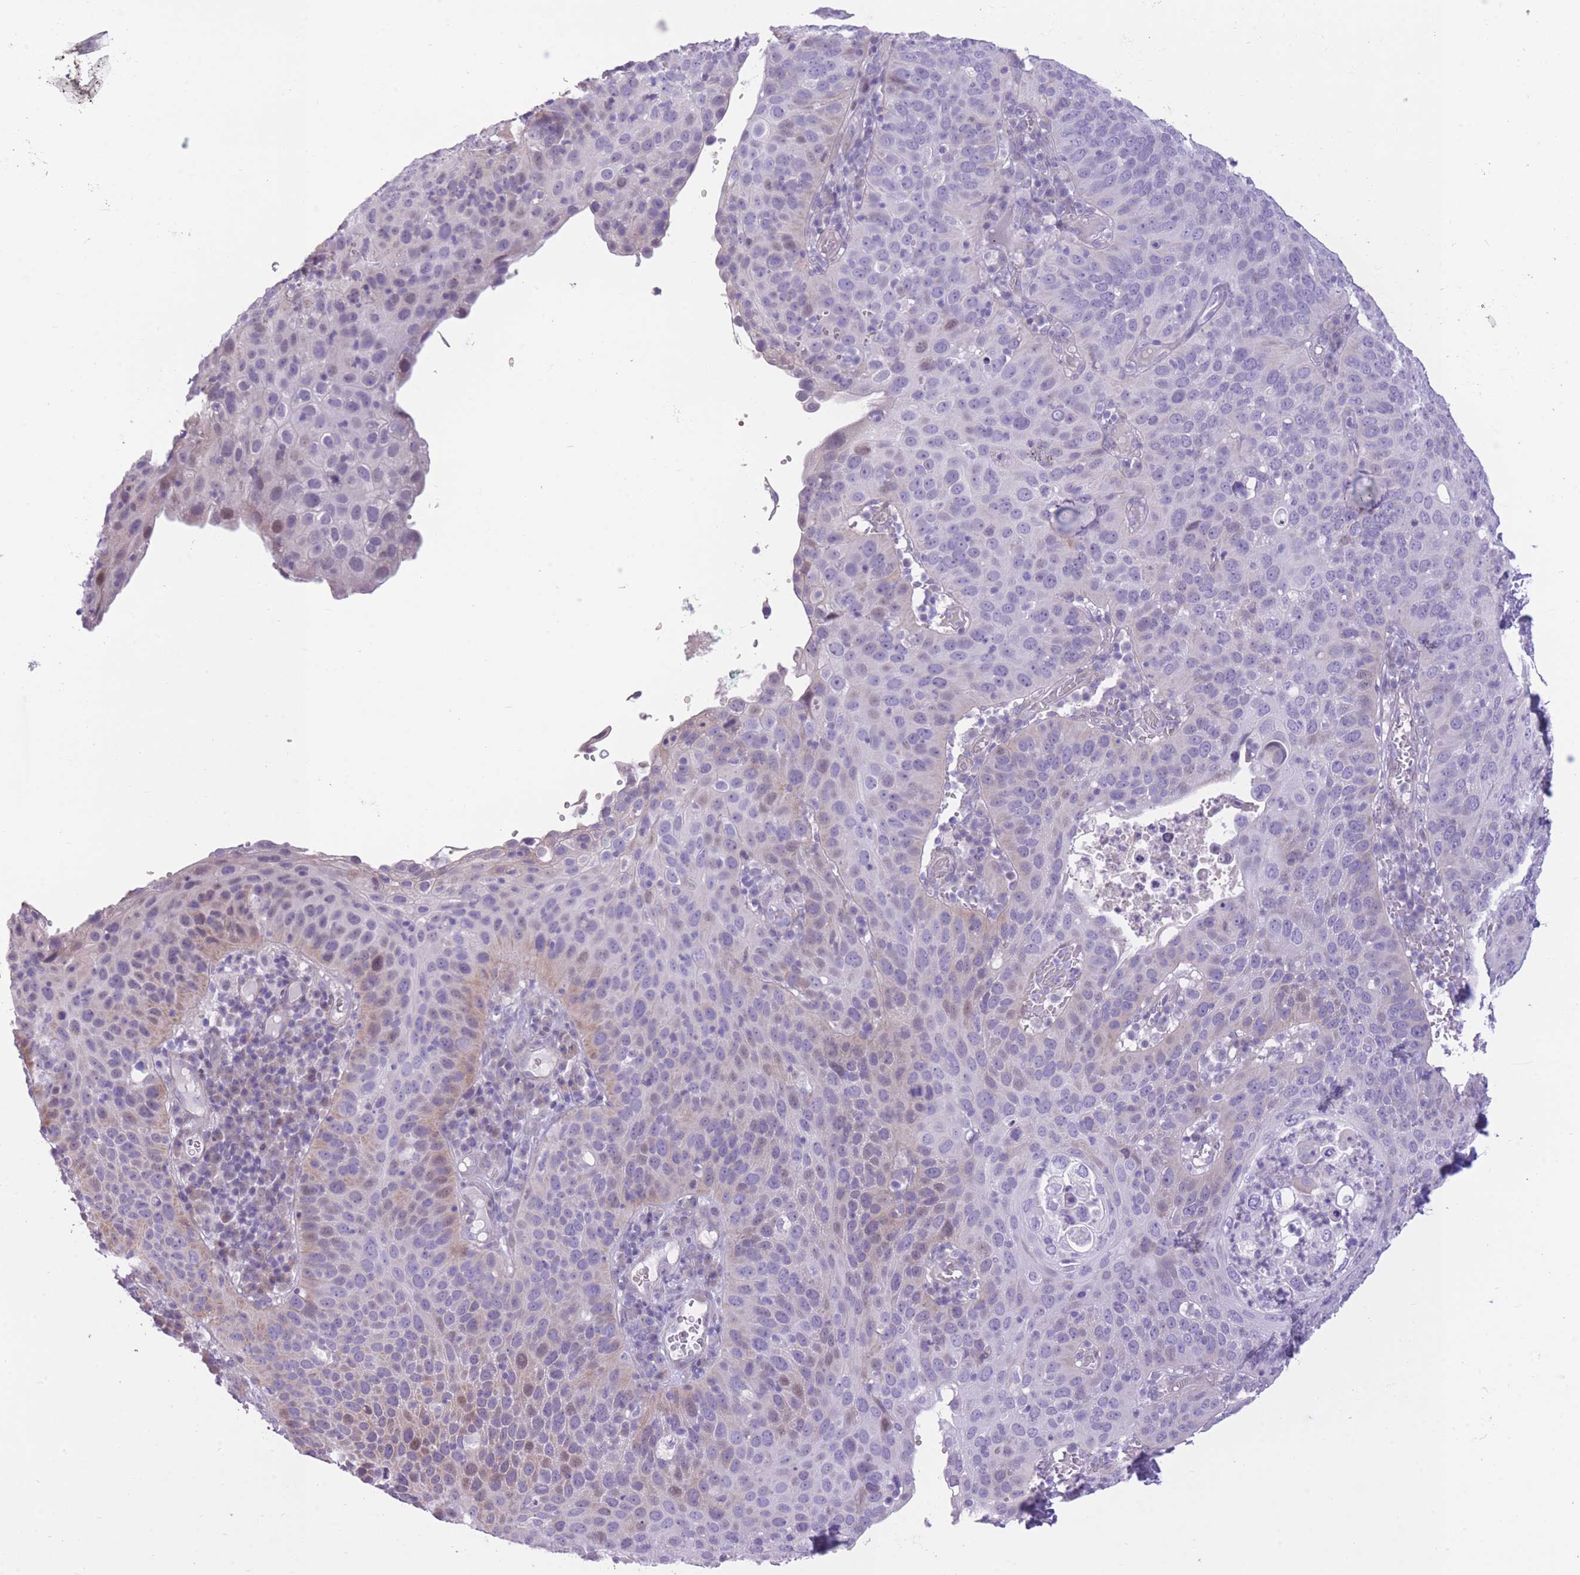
{"staining": {"intensity": "weak", "quantity": "<25%", "location": "cytoplasmic/membranous,nuclear"}, "tissue": "cervical cancer", "cell_type": "Tumor cells", "image_type": "cancer", "snomed": [{"axis": "morphology", "description": "Squamous cell carcinoma, NOS"}, {"axis": "topography", "description": "Cervix"}], "caption": "This is a image of immunohistochemistry staining of cervical cancer, which shows no staining in tumor cells. (DAB (3,3'-diaminobenzidine) immunohistochemistry visualized using brightfield microscopy, high magnification).", "gene": "WDR70", "patient": {"sex": "female", "age": 36}}